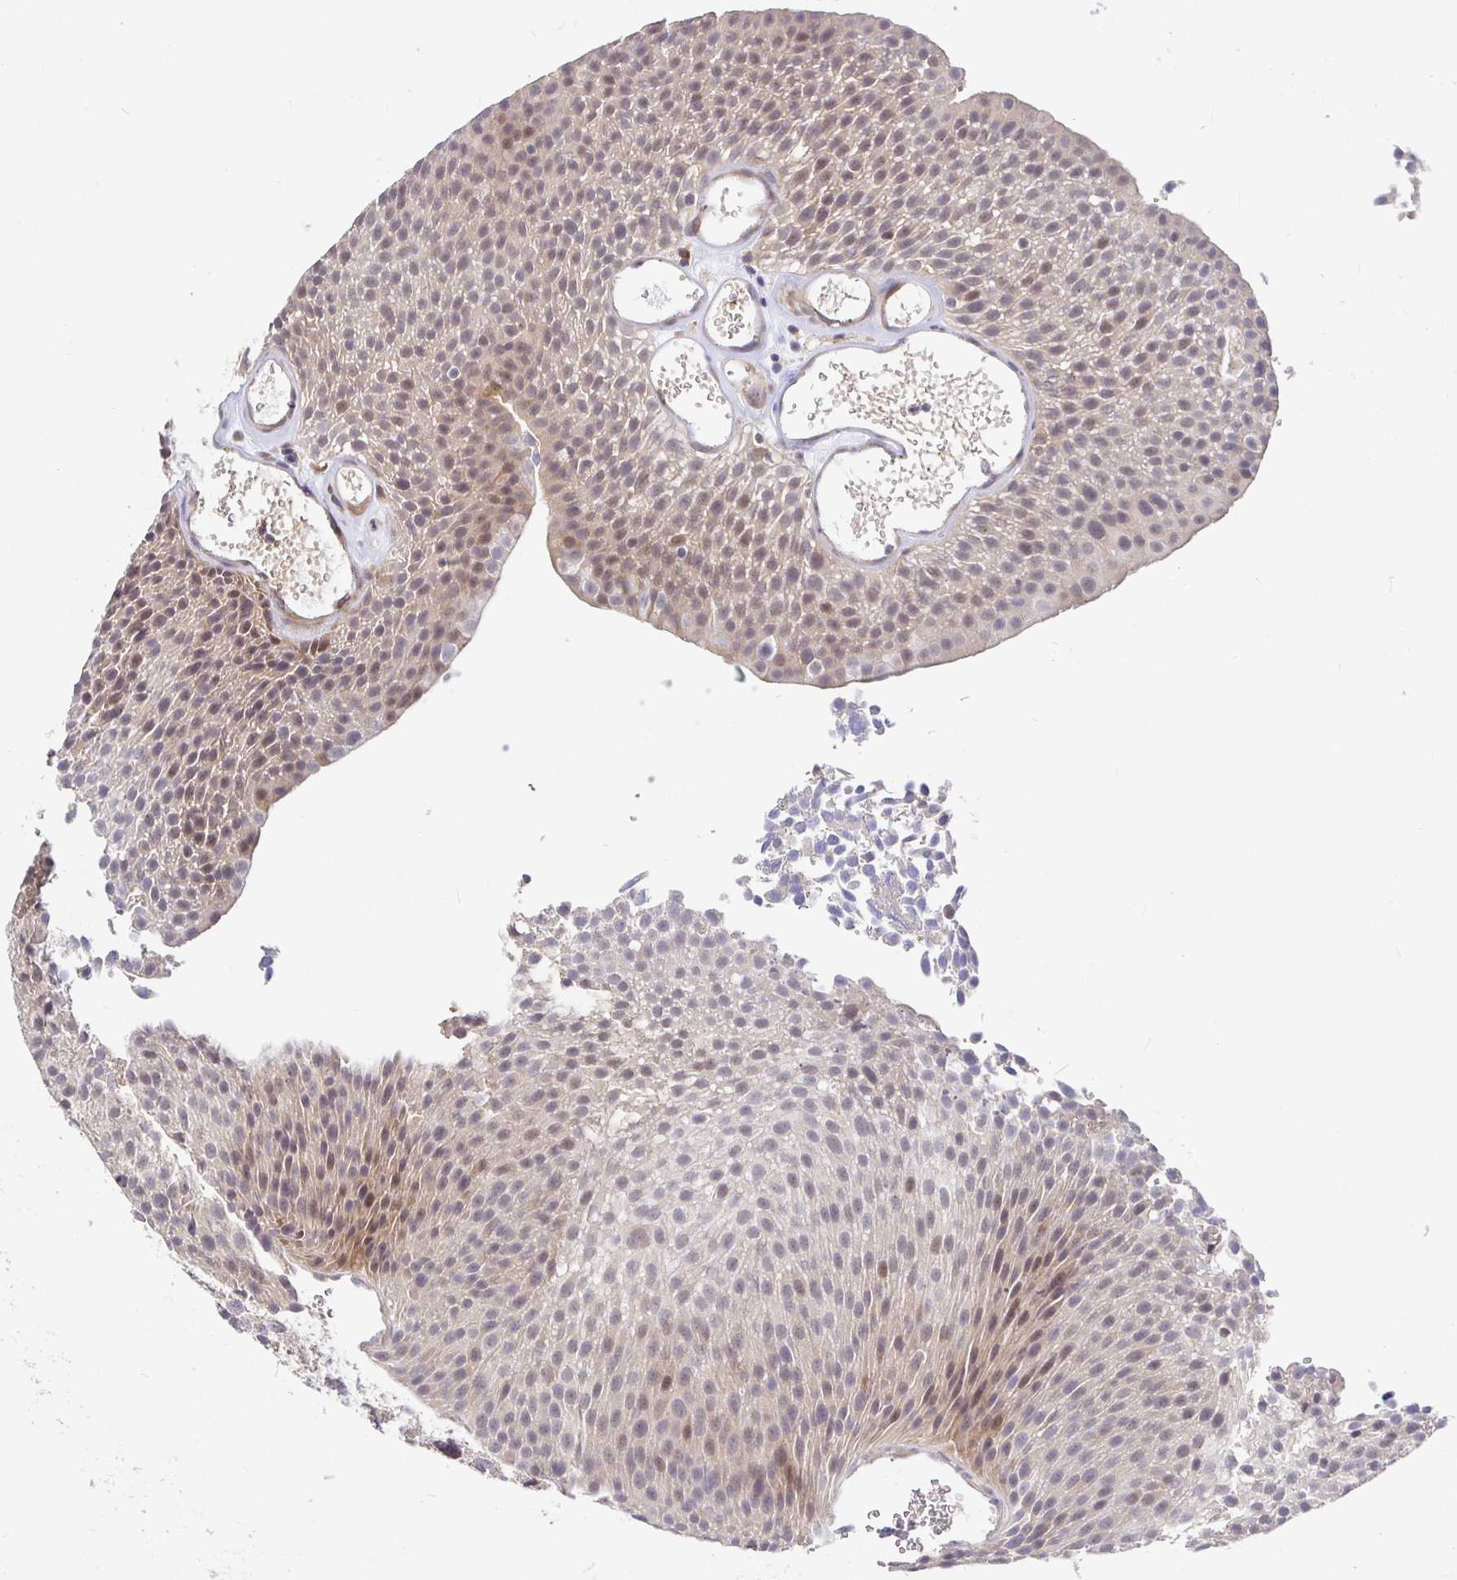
{"staining": {"intensity": "weak", "quantity": ">75%", "location": "cytoplasmic/membranous,nuclear"}, "tissue": "urothelial cancer", "cell_type": "Tumor cells", "image_type": "cancer", "snomed": [{"axis": "morphology", "description": "Urothelial carcinoma, Low grade"}, {"axis": "topography", "description": "Urinary bladder"}], "caption": "Human urothelial cancer stained for a protein (brown) reveals weak cytoplasmic/membranous and nuclear positive positivity in about >75% of tumor cells.", "gene": "ZDHHC11", "patient": {"sex": "female", "age": 79}}